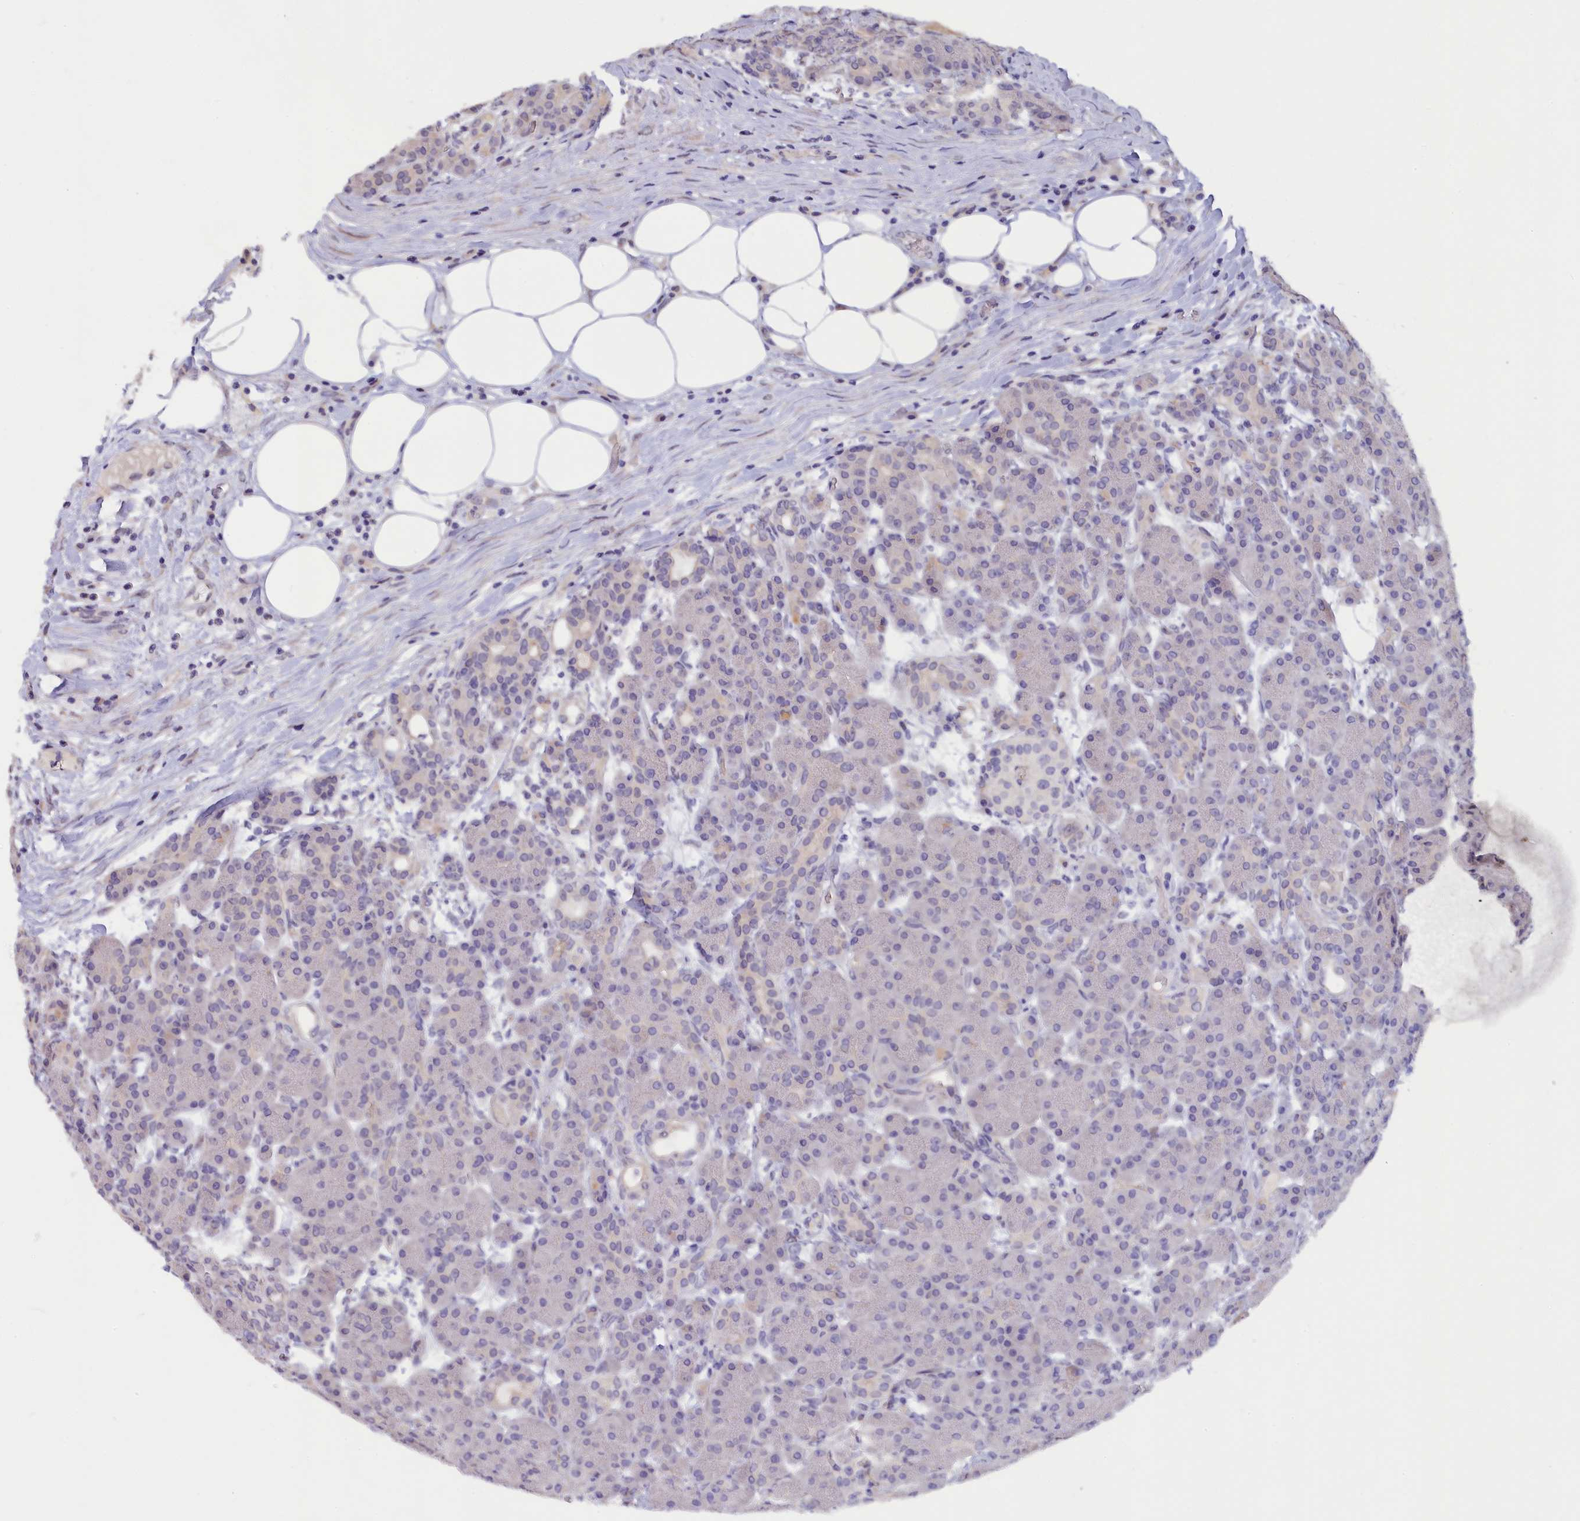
{"staining": {"intensity": "strong", "quantity": "<25%", "location": "cytoplasmic/membranous"}, "tissue": "pancreas", "cell_type": "Exocrine glandular cells", "image_type": "normal", "snomed": [{"axis": "morphology", "description": "Normal tissue, NOS"}, {"axis": "topography", "description": "Pancreas"}], "caption": "An immunohistochemistry (IHC) histopathology image of normal tissue is shown. Protein staining in brown highlights strong cytoplasmic/membranous positivity in pancreas within exocrine glandular cells. The protein is shown in brown color, while the nuclei are stained blue.", "gene": "ZSWIM4", "patient": {"sex": "male", "age": 63}}